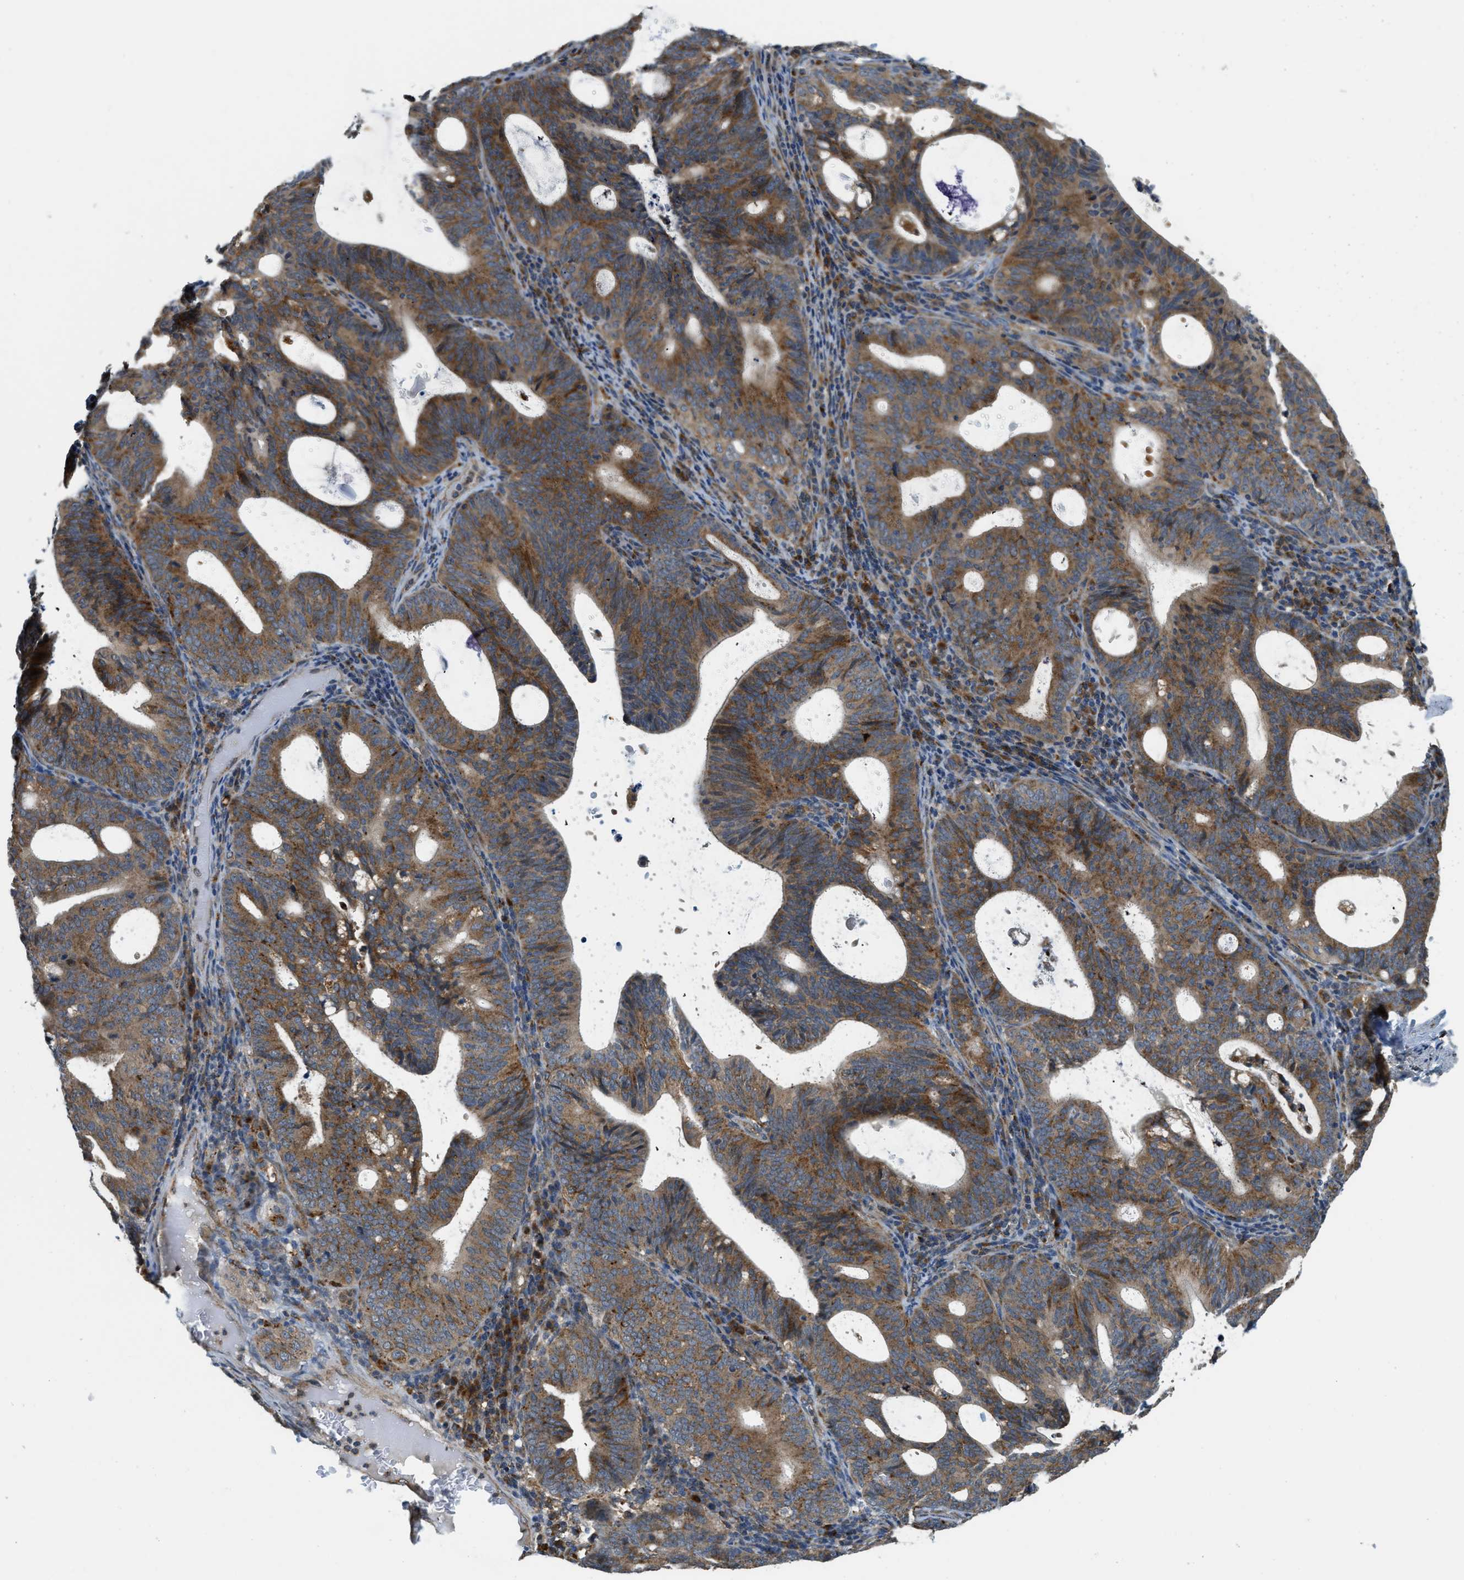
{"staining": {"intensity": "moderate", "quantity": ">75%", "location": "cytoplasmic/membranous"}, "tissue": "endometrial cancer", "cell_type": "Tumor cells", "image_type": "cancer", "snomed": [{"axis": "morphology", "description": "Adenocarcinoma, NOS"}, {"axis": "topography", "description": "Uterus"}], "caption": "Immunohistochemical staining of human endometrial cancer (adenocarcinoma) displays medium levels of moderate cytoplasmic/membranous protein expression in approximately >75% of tumor cells.", "gene": "STARD3NL", "patient": {"sex": "female", "age": 83}}